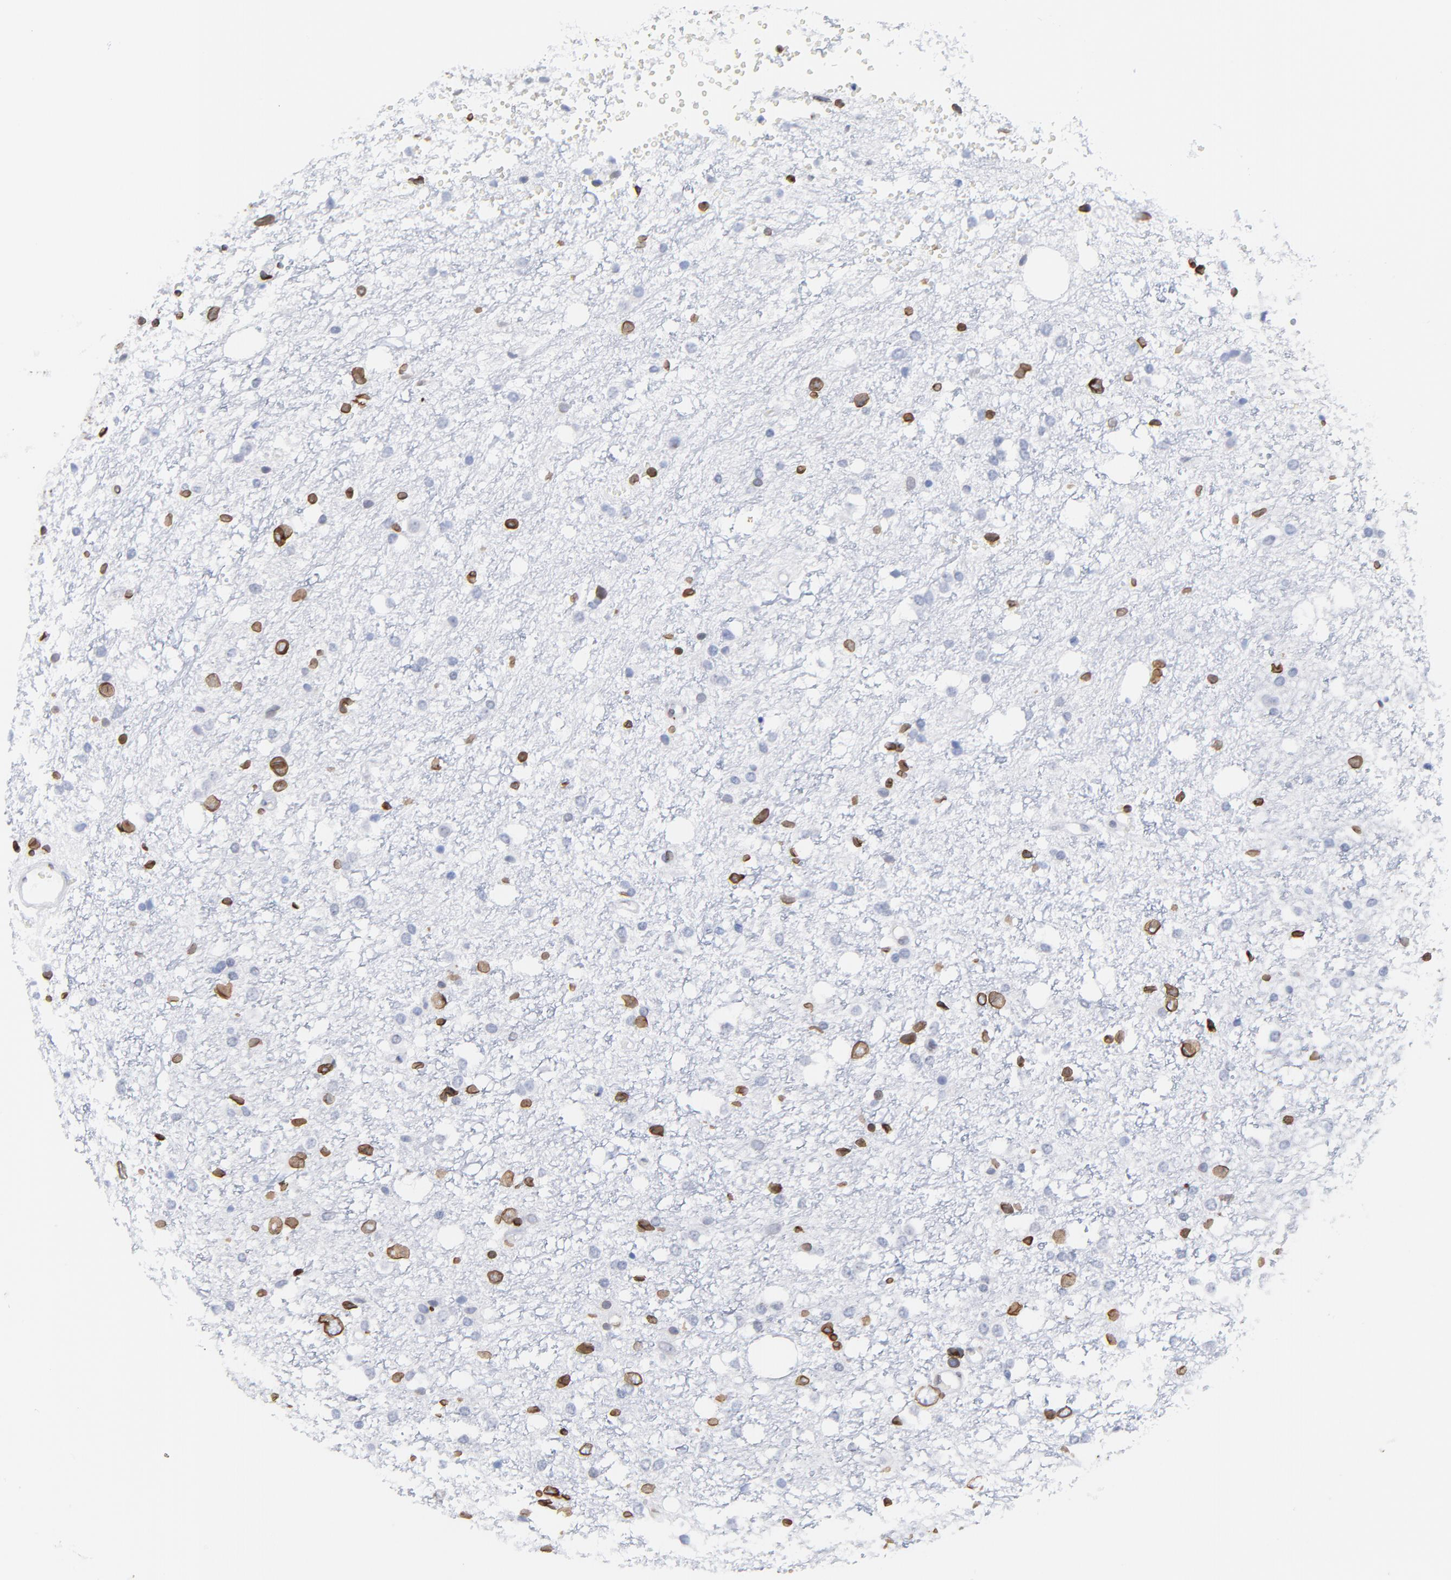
{"staining": {"intensity": "strong", "quantity": "25%-75%", "location": "cytoplasmic/membranous,nuclear"}, "tissue": "glioma", "cell_type": "Tumor cells", "image_type": "cancer", "snomed": [{"axis": "morphology", "description": "Glioma, malignant, High grade"}, {"axis": "topography", "description": "Brain"}], "caption": "Immunohistochemical staining of human glioma demonstrates high levels of strong cytoplasmic/membranous and nuclear positivity in about 25%-75% of tumor cells. (DAB = brown stain, brightfield microscopy at high magnification).", "gene": "THAP7", "patient": {"sex": "female", "age": 59}}